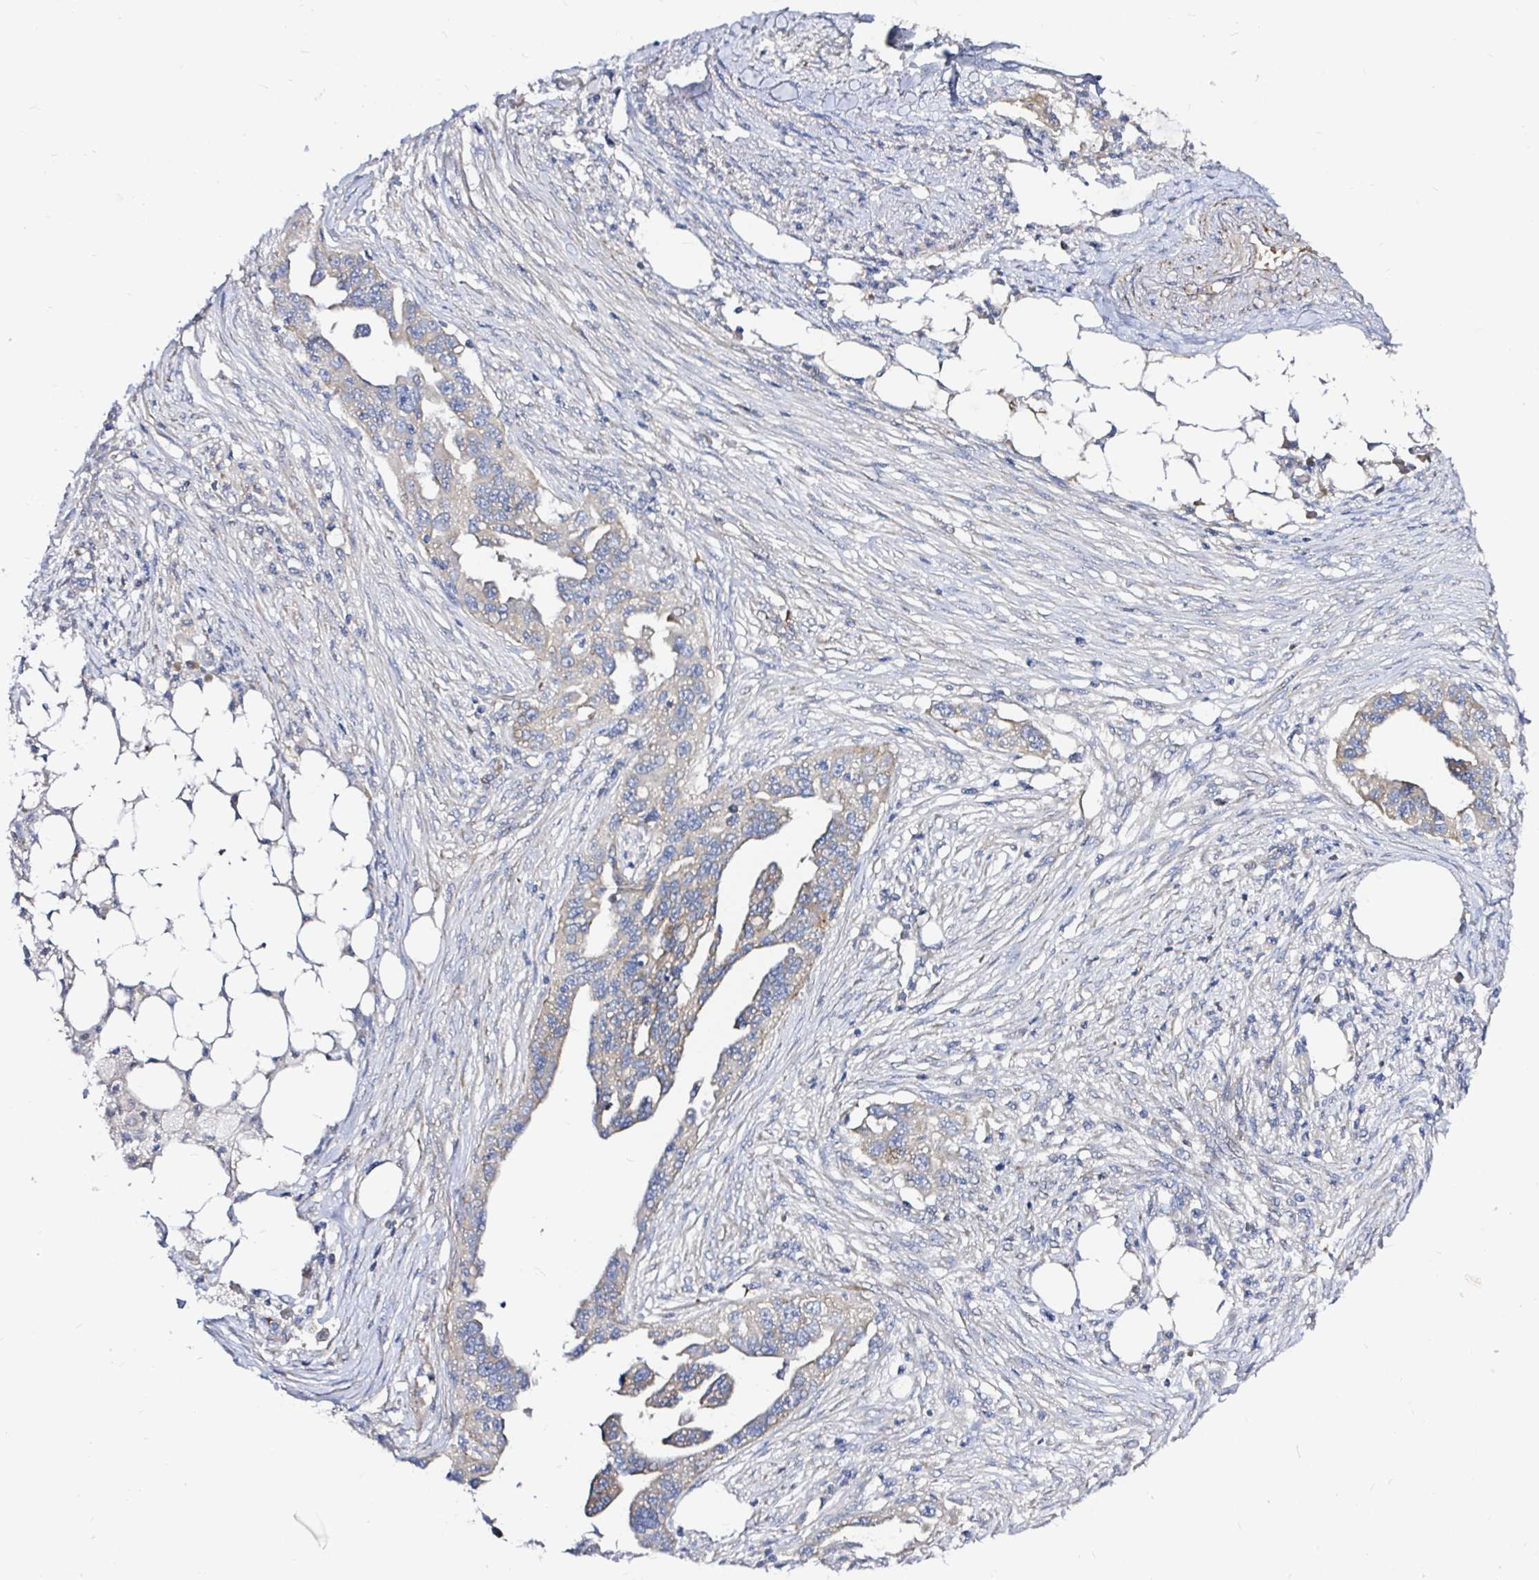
{"staining": {"intensity": "weak", "quantity": "25%-75%", "location": "cytoplasmic/membranous"}, "tissue": "ovarian cancer", "cell_type": "Tumor cells", "image_type": "cancer", "snomed": [{"axis": "morphology", "description": "Carcinoma, endometroid"}, {"axis": "morphology", "description": "Cystadenocarcinoma, serous, NOS"}, {"axis": "topography", "description": "Ovary"}], "caption": "Immunohistochemical staining of human serous cystadenocarcinoma (ovarian) shows low levels of weak cytoplasmic/membranous protein expression in approximately 25%-75% of tumor cells.", "gene": "ARHGEF37", "patient": {"sex": "female", "age": 45}}